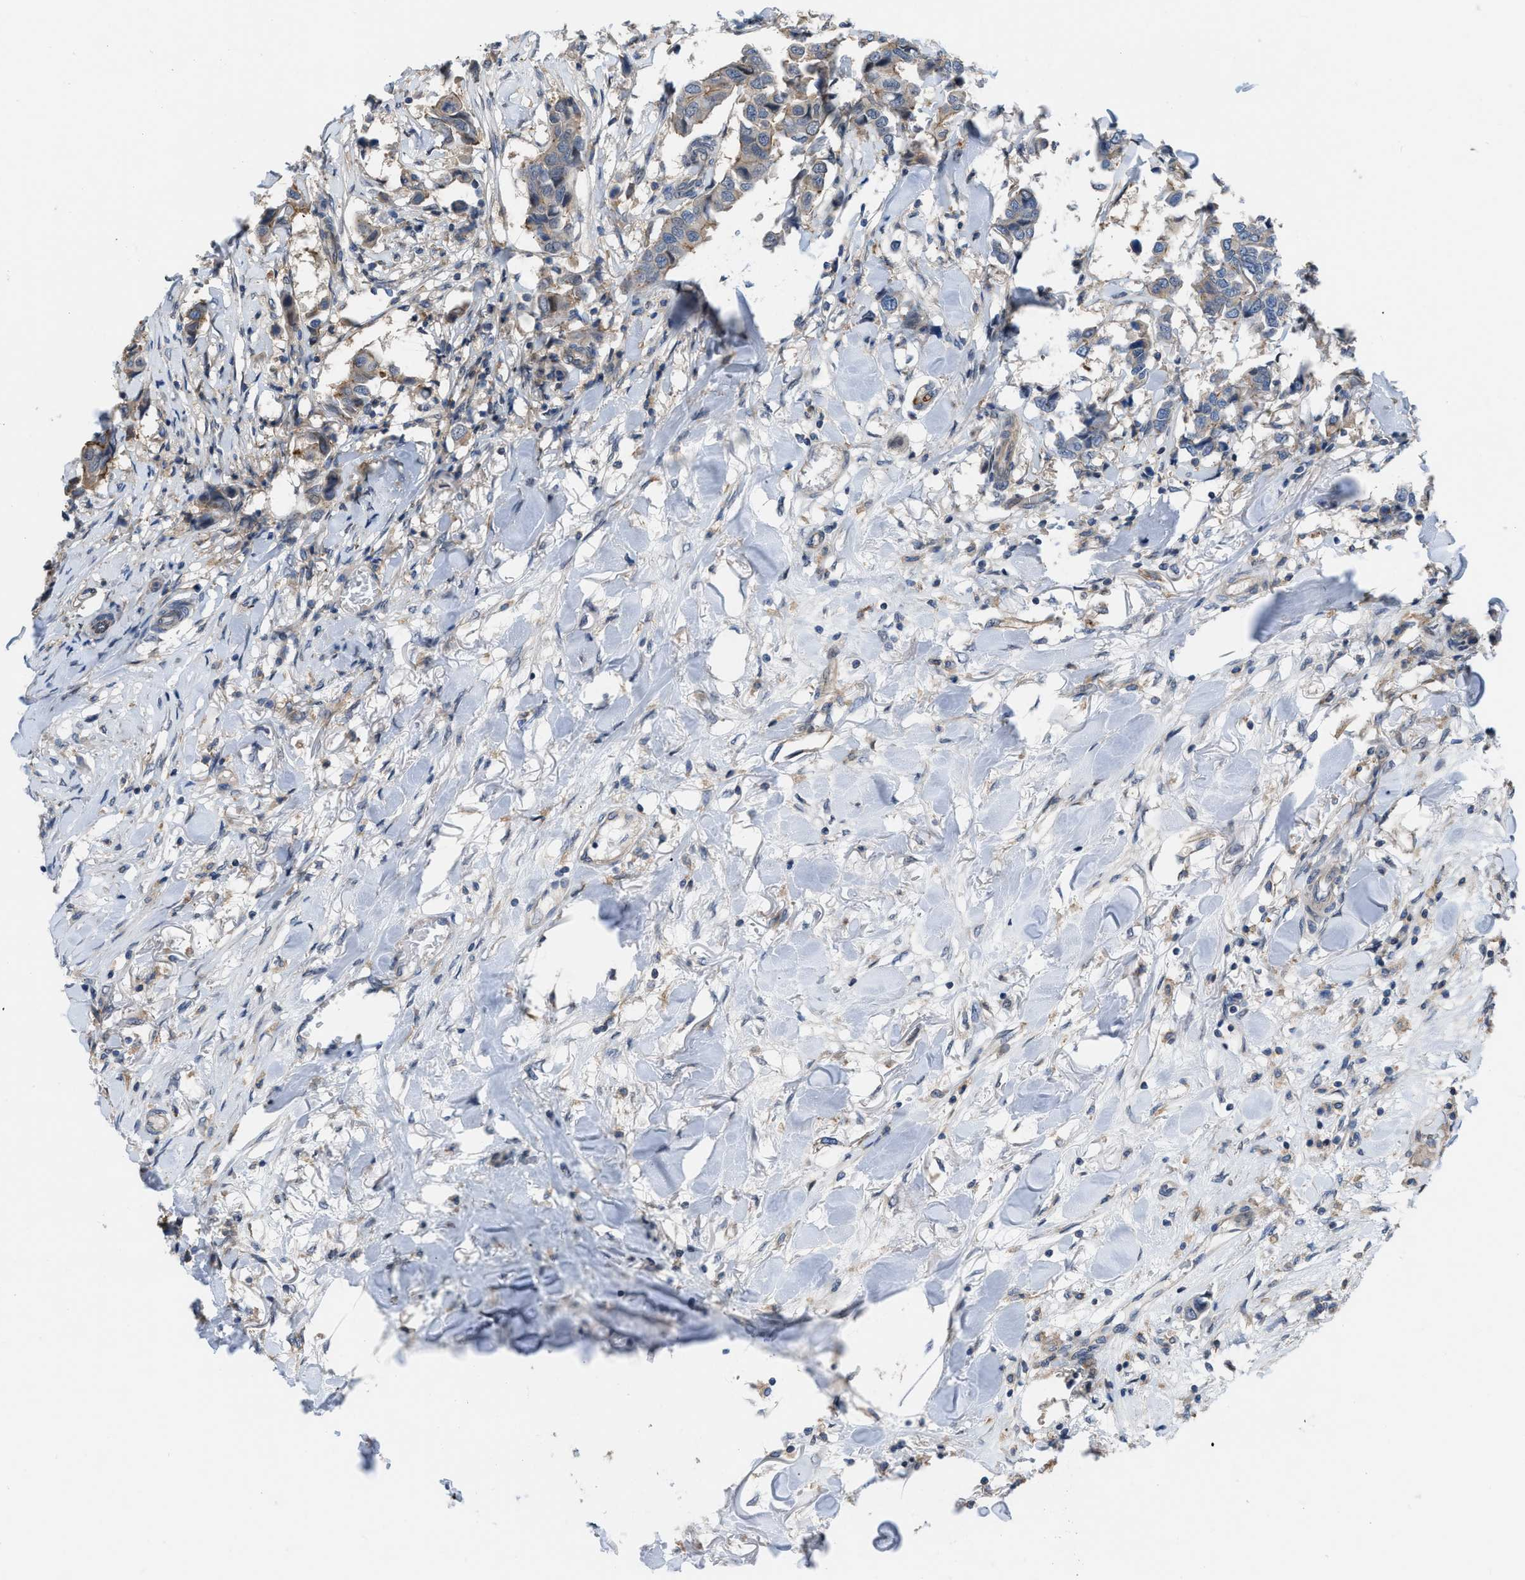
{"staining": {"intensity": "weak", "quantity": "<25%", "location": "cytoplasmic/membranous"}, "tissue": "breast cancer", "cell_type": "Tumor cells", "image_type": "cancer", "snomed": [{"axis": "morphology", "description": "Duct carcinoma"}, {"axis": "topography", "description": "Breast"}], "caption": "This is a photomicrograph of immunohistochemistry staining of intraductal carcinoma (breast), which shows no positivity in tumor cells.", "gene": "MYO18A", "patient": {"sex": "female", "age": 80}}